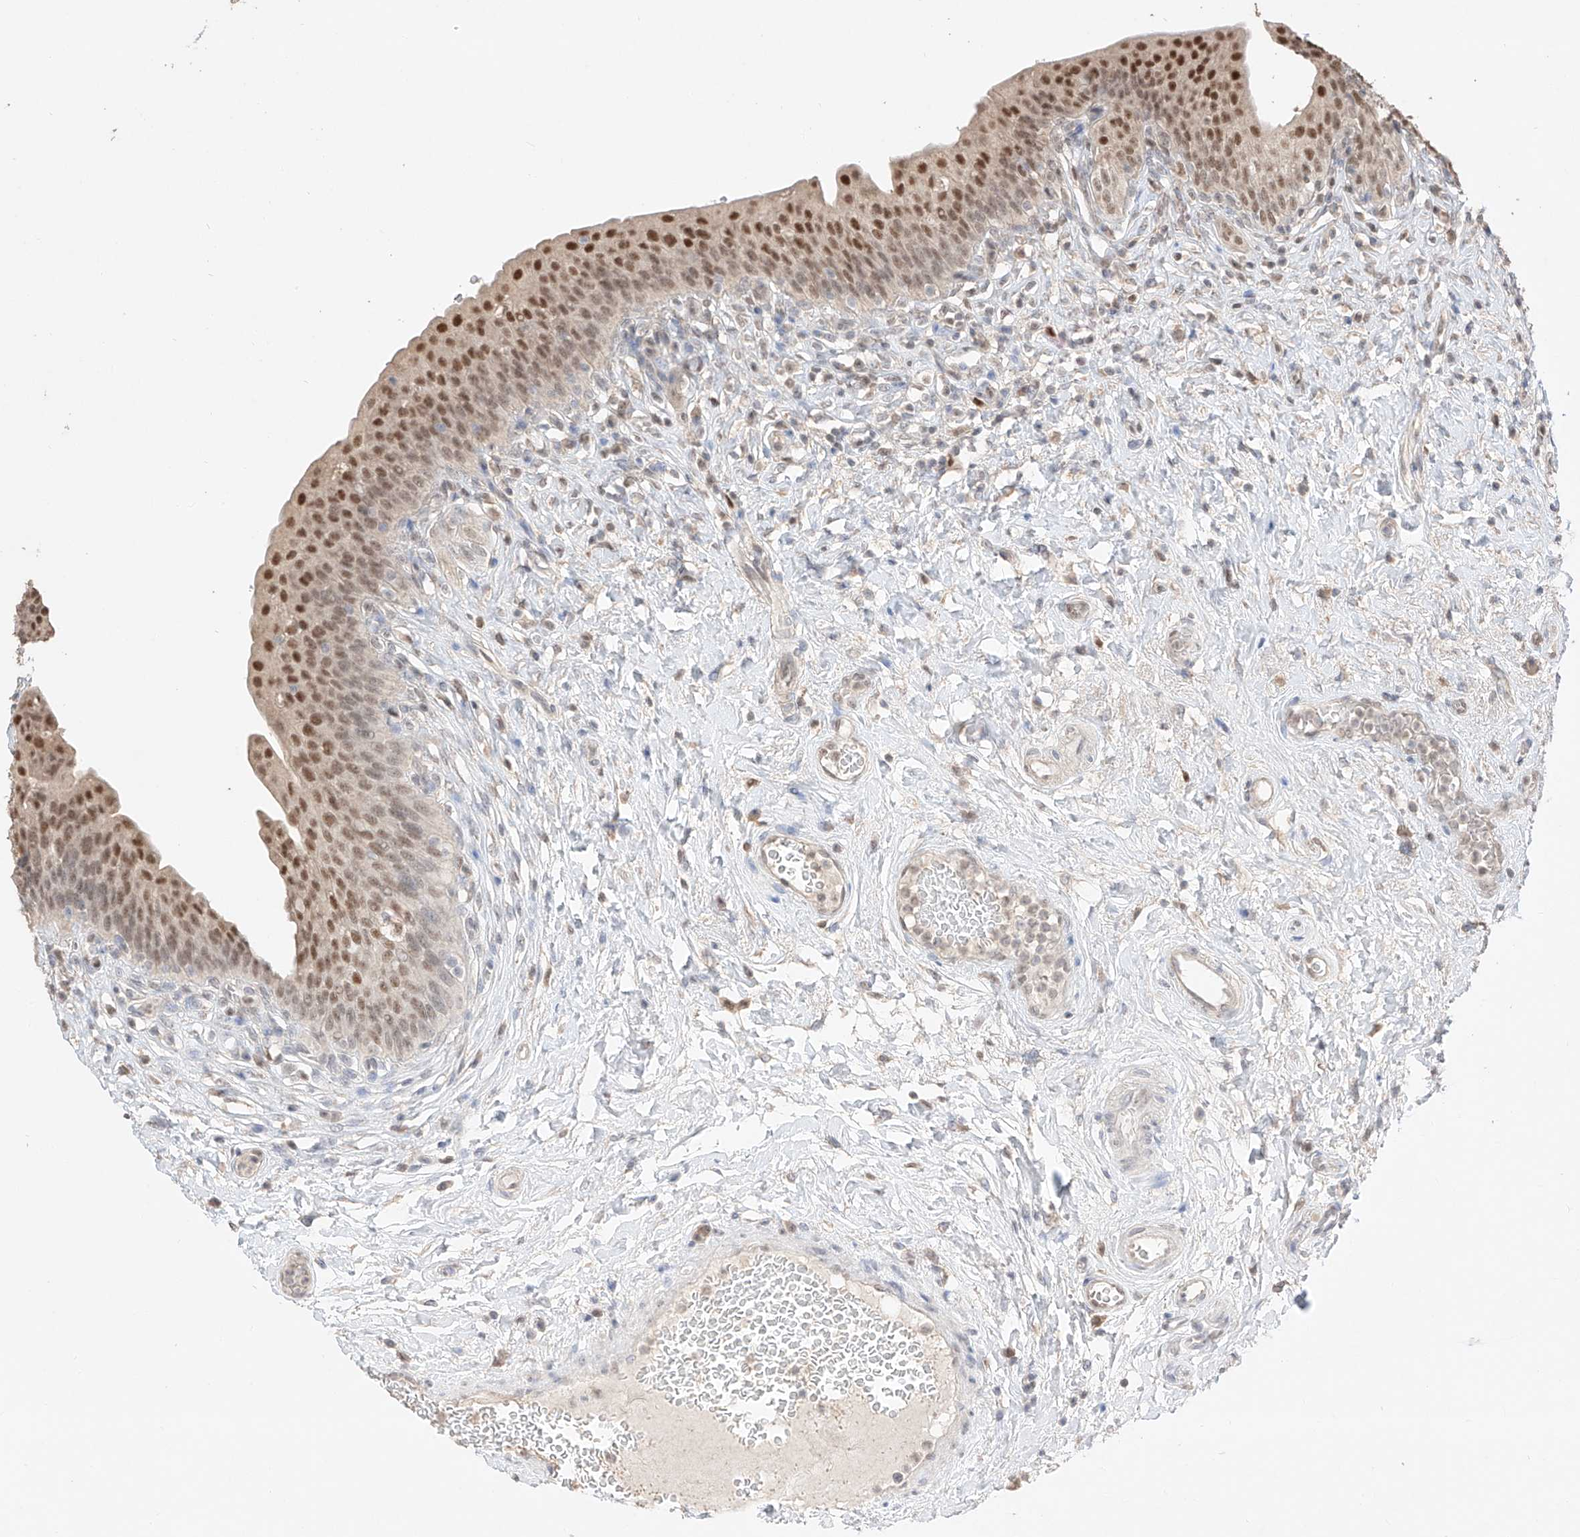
{"staining": {"intensity": "strong", "quantity": "25%-75%", "location": "nuclear"}, "tissue": "urinary bladder", "cell_type": "Urothelial cells", "image_type": "normal", "snomed": [{"axis": "morphology", "description": "Normal tissue, NOS"}, {"axis": "topography", "description": "Urinary bladder"}], "caption": "Urinary bladder was stained to show a protein in brown. There is high levels of strong nuclear expression in about 25%-75% of urothelial cells.", "gene": "APIP", "patient": {"sex": "male", "age": 83}}